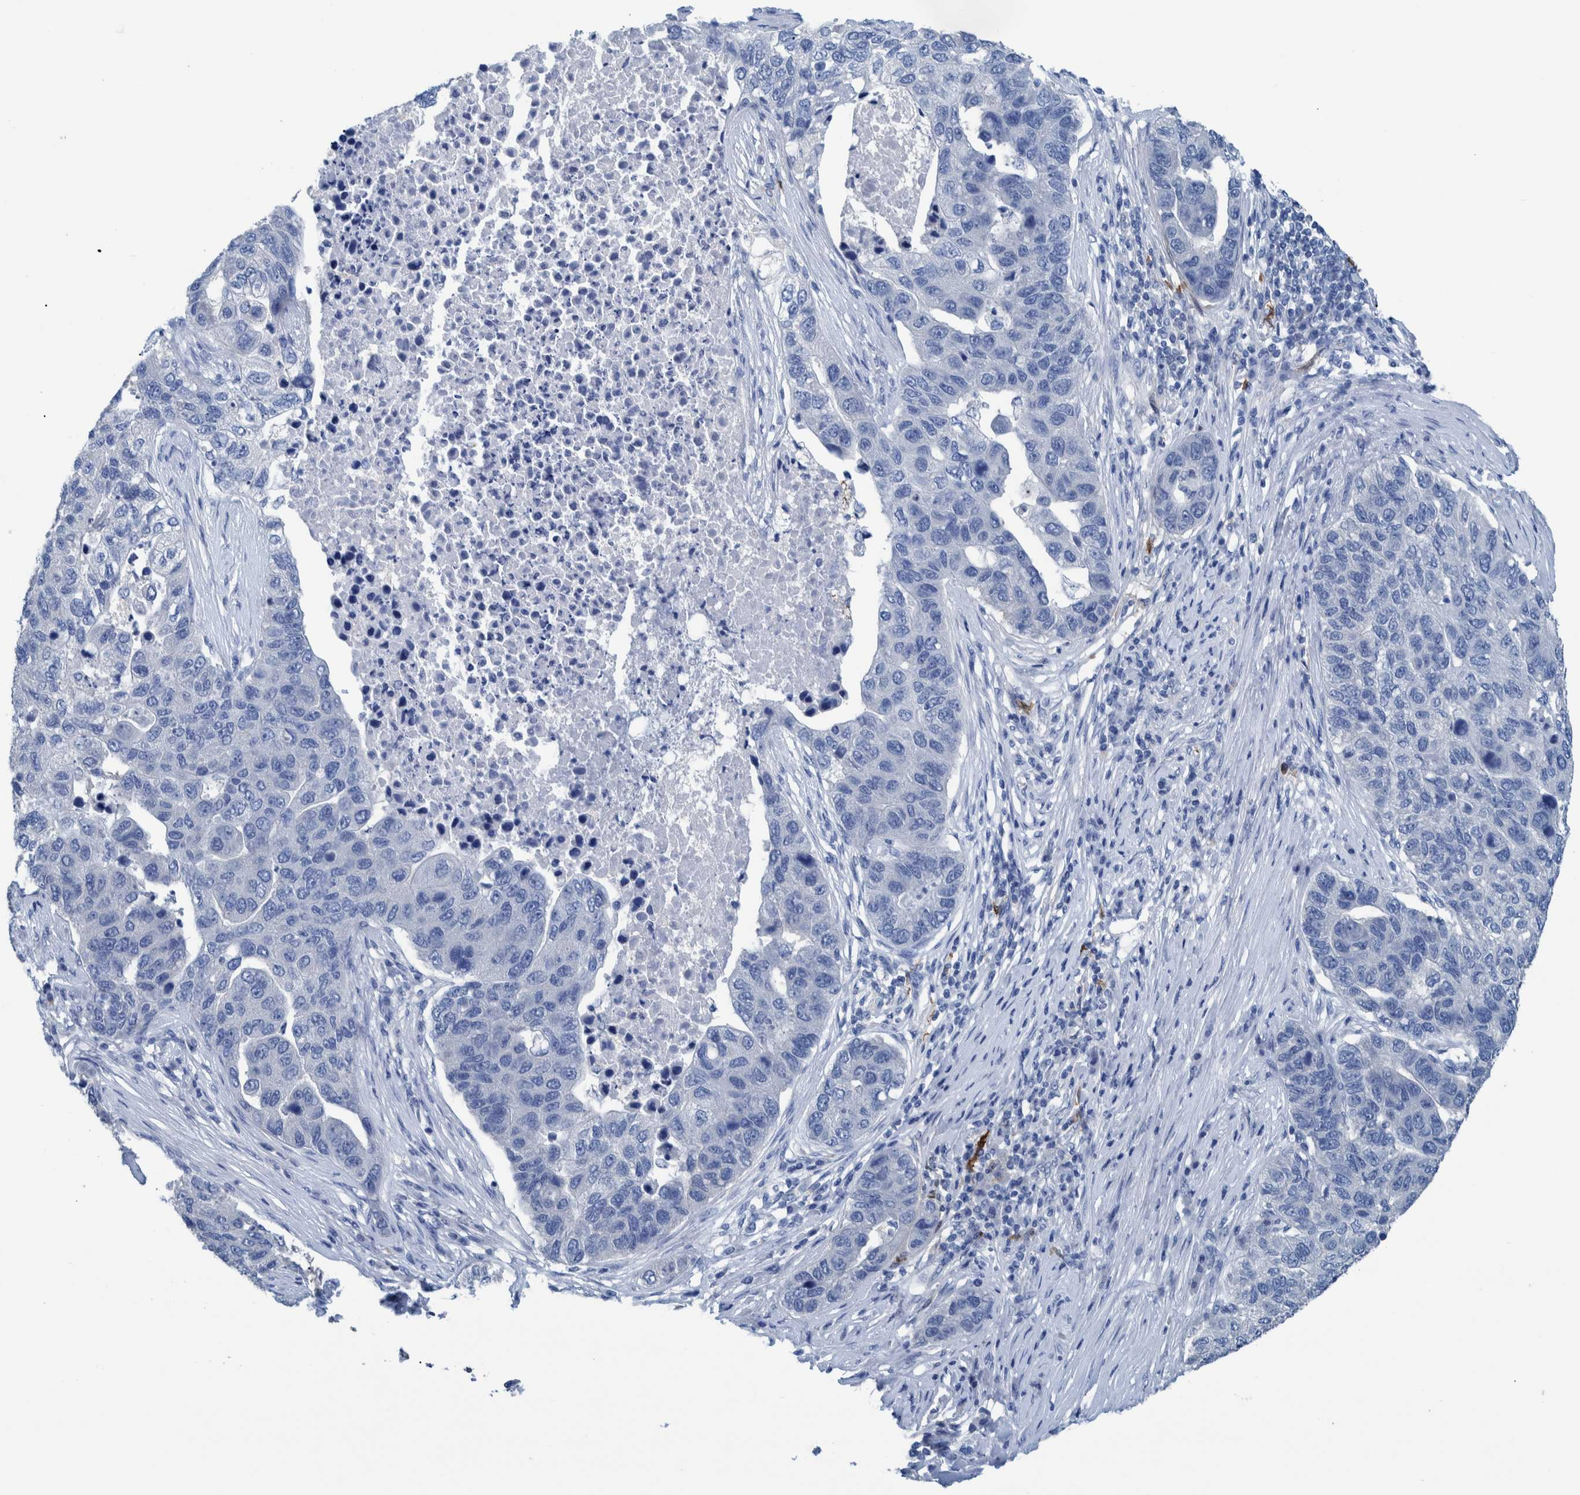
{"staining": {"intensity": "negative", "quantity": "none", "location": "none"}, "tissue": "pancreatic cancer", "cell_type": "Tumor cells", "image_type": "cancer", "snomed": [{"axis": "morphology", "description": "Adenocarcinoma, NOS"}, {"axis": "topography", "description": "Pancreas"}], "caption": "Image shows no significant protein staining in tumor cells of pancreatic adenocarcinoma. (DAB IHC with hematoxylin counter stain).", "gene": "IDO1", "patient": {"sex": "female", "age": 61}}